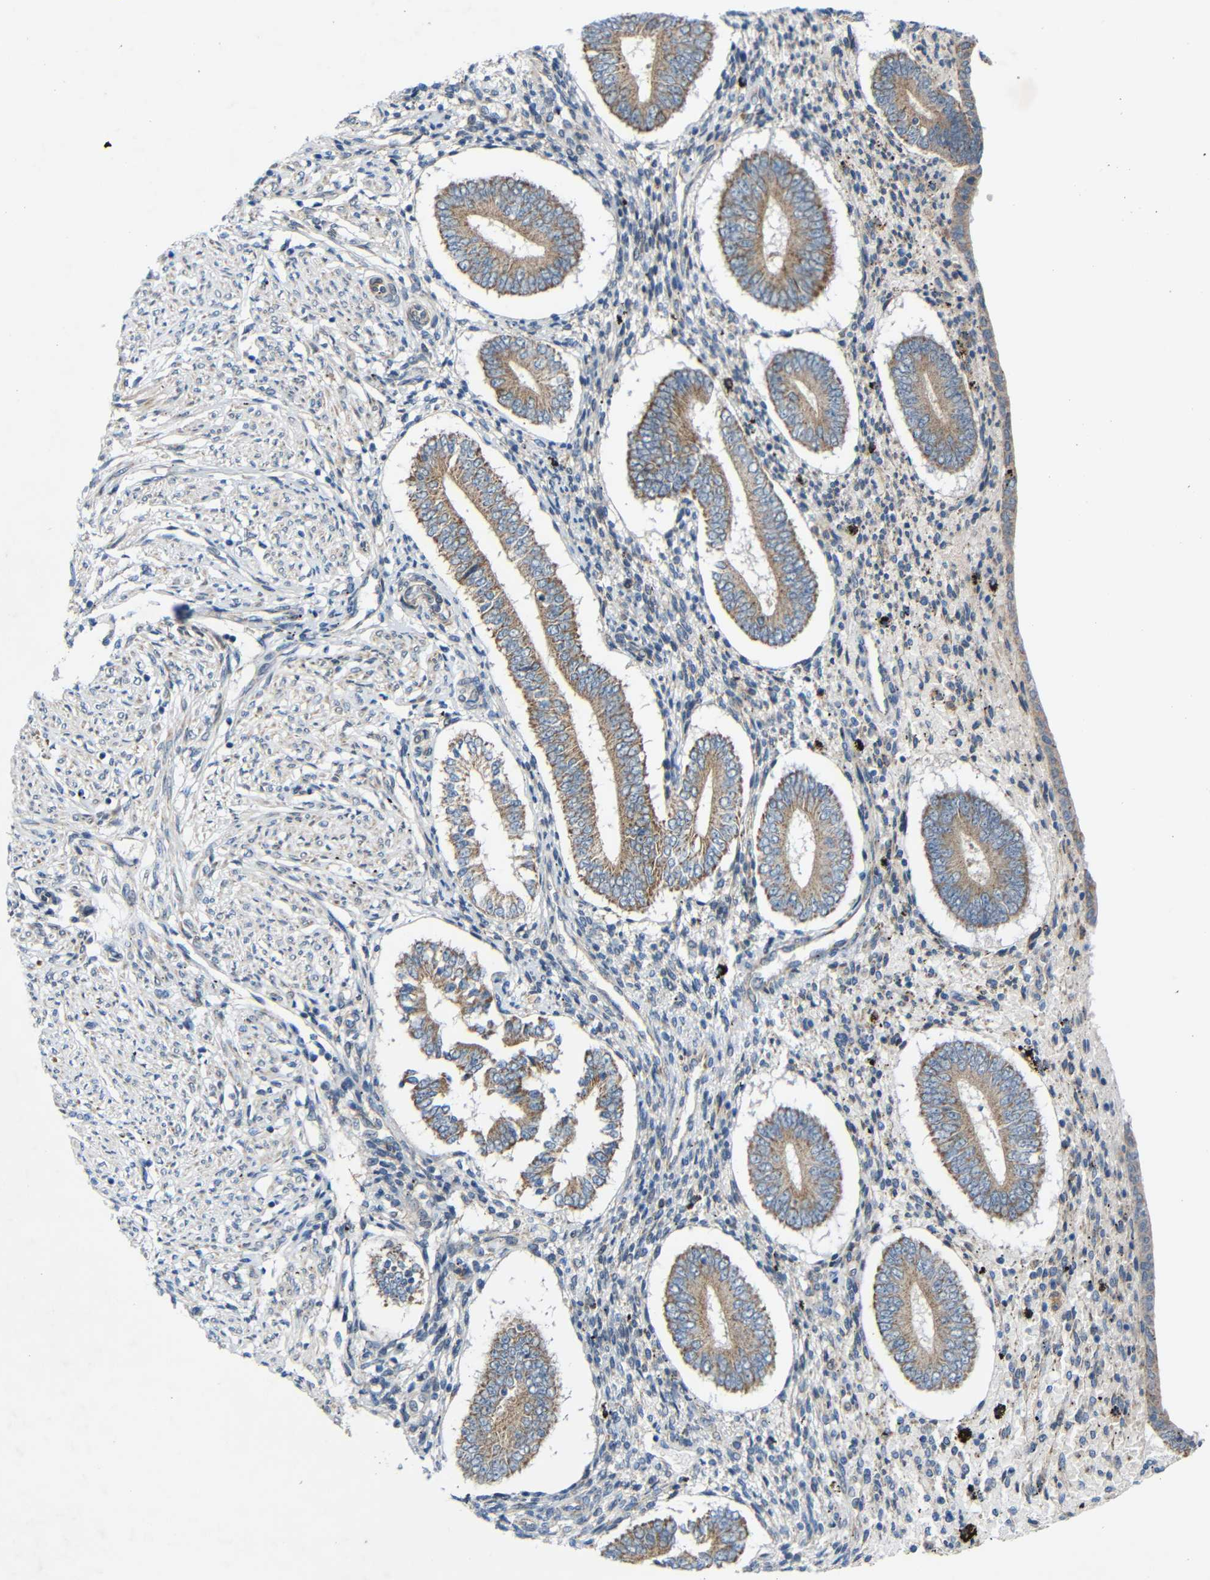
{"staining": {"intensity": "negative", "quantity": "none", "location": "none"}, "tissue": "endometrium", "cell_type": "Cells in endometrial stroma", "image_type": "normal", "snomed": [{"axis": "morphology", "description": "Normal tissue, NOS"}, {"axis": "topography", "description": "Endometrium"}], "caption": "A high-resolution micrograph shows immunohistochemistry staining of unremarkable endometrium, which shows no significant staining in cells in endometrial stroma.", "gene": "TMEM25", "patient": {"sex": "female", "age": 42}}